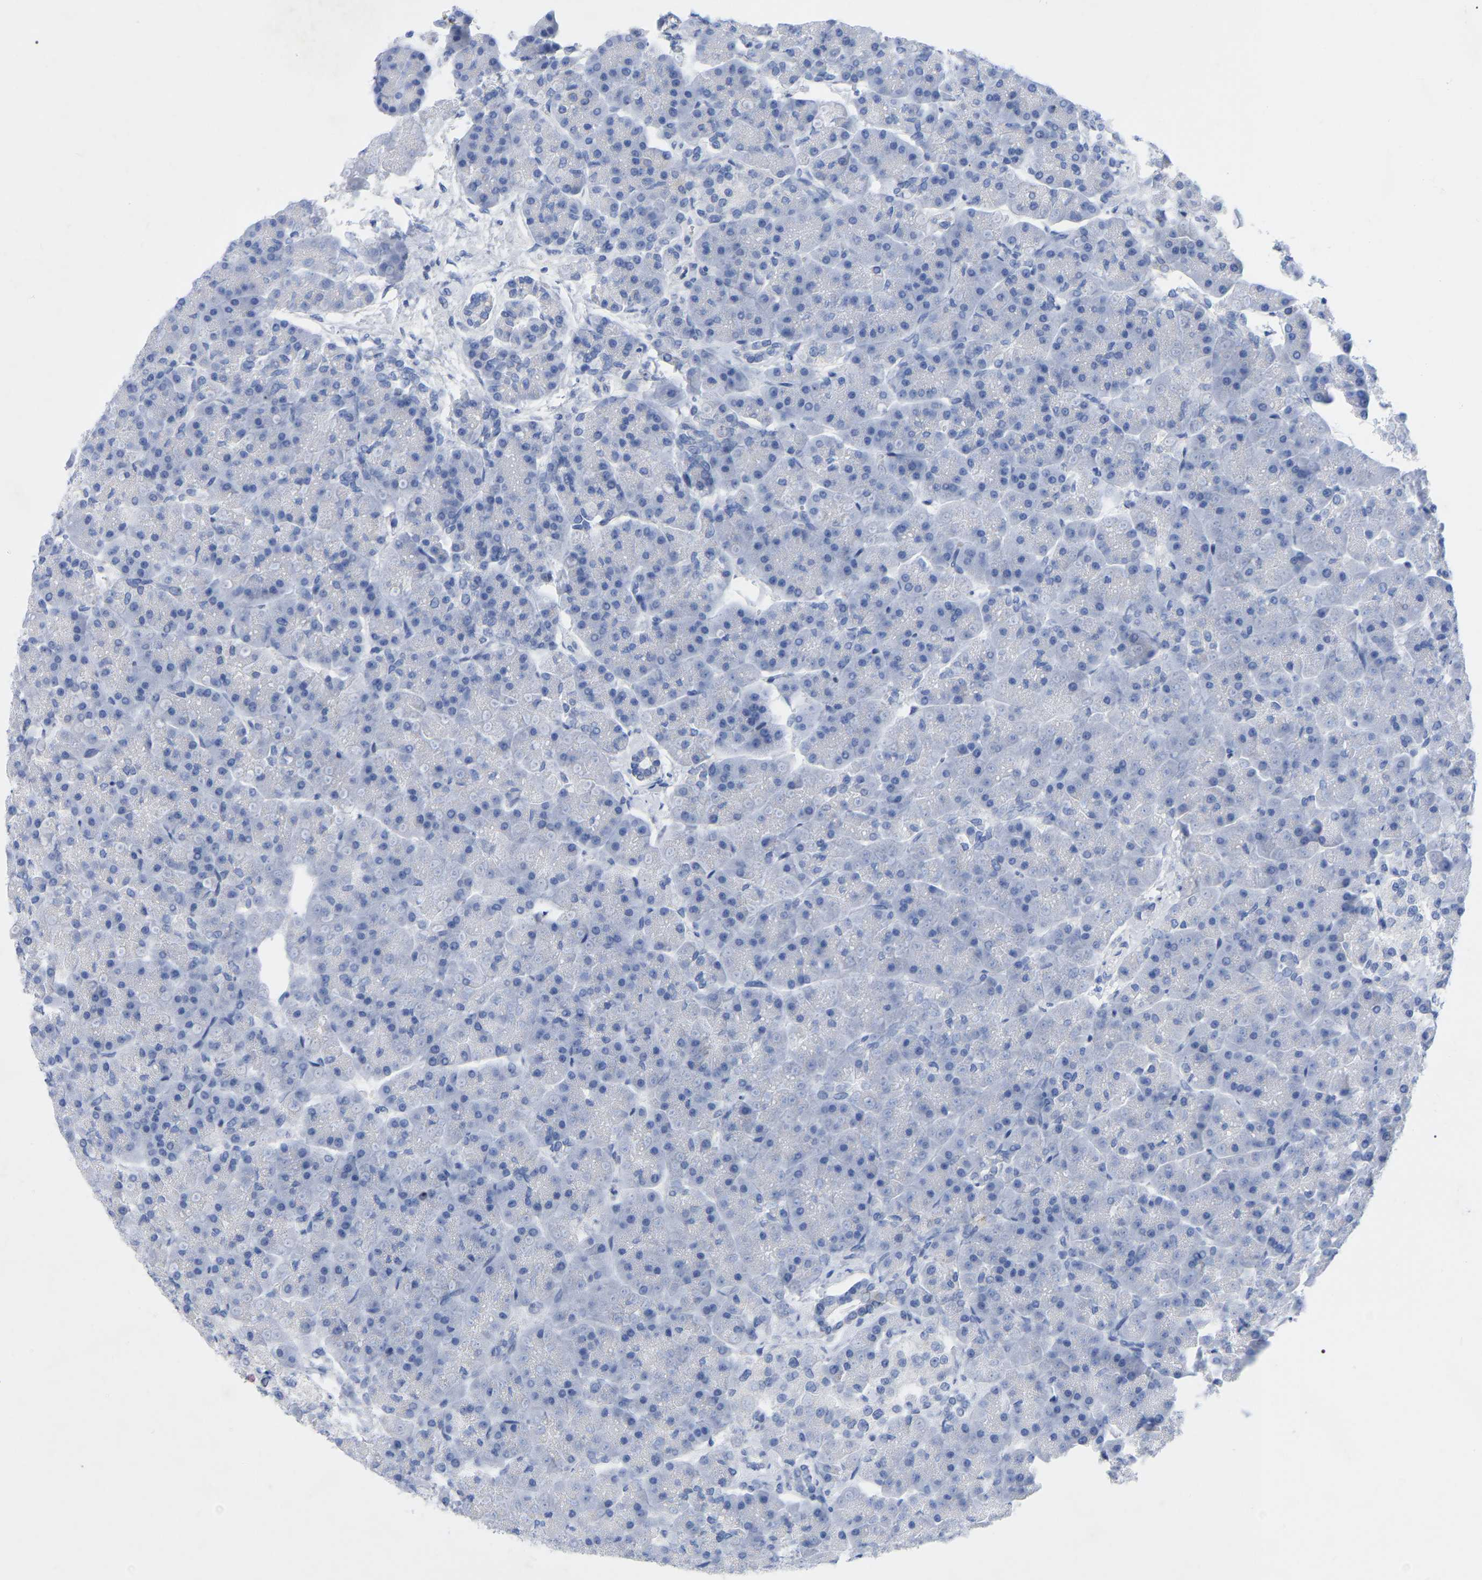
{"staining": {"intensity": "negative", "quantity": "none", "location": "none"}, "tissue": "pancreas", "cell_type": "Exocrine glandular cells", "image_type": "normal", "snomed": [{"axis": "morphology", "description": "Normal tissue, NOS"}, {"axis": "topography", "description": "Pancreas"}], "caption": "Immunohistochemistry (IHC) photomicrograph of normal pancreas: human pancreas stained with DAB (3,3'-diaminobenzidine) demonstrates no significant protein positivity in exocrine glandular cells.", "gene": "ZNF629", "patient": {"sex": "female", "age": 70}}